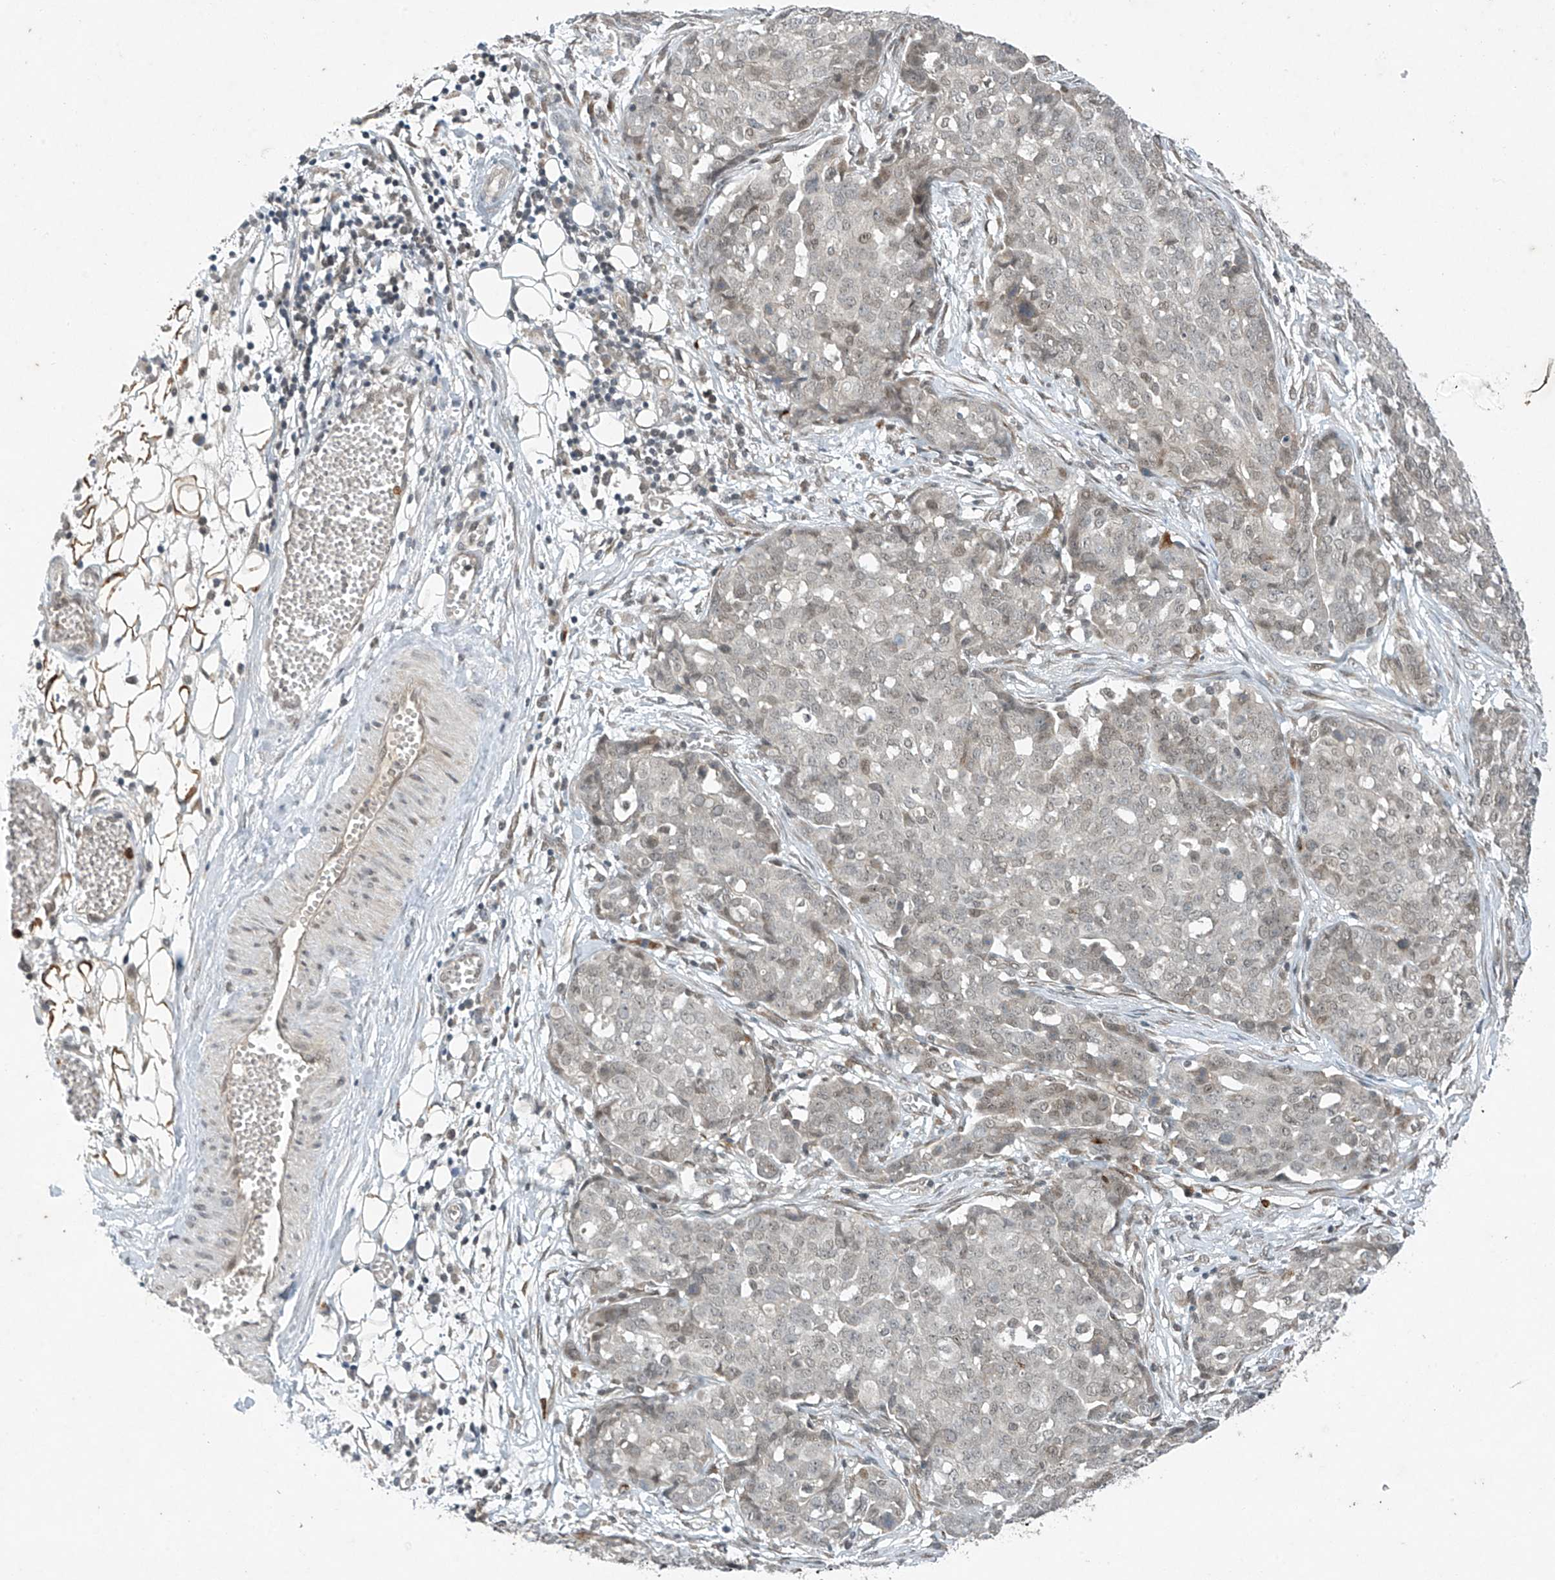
{"staining": {"intensity": "weak", "quantity": "25%-75%", "location": "nuclear"}, "tissue": "ovarian cancer", "cell_type": "Tumor cells", "image_type": "cancer", "snomed": [{"axis": "morphology", "description": "Cystadenocarcinoma, serous, NOS"}, {"axis": "topography", "description": "Soft tissue"}, {"axis": "topography", "description": "Ovary"}], "caption": "A high-resolution image shows immunohistochemistry (IHC) staining of ovarian cancer, which displays weak nuclear expression in about 25%-75% of tumor cells.", "gene": "TAF8", "patient": {"sex": "female", "age": 57}}